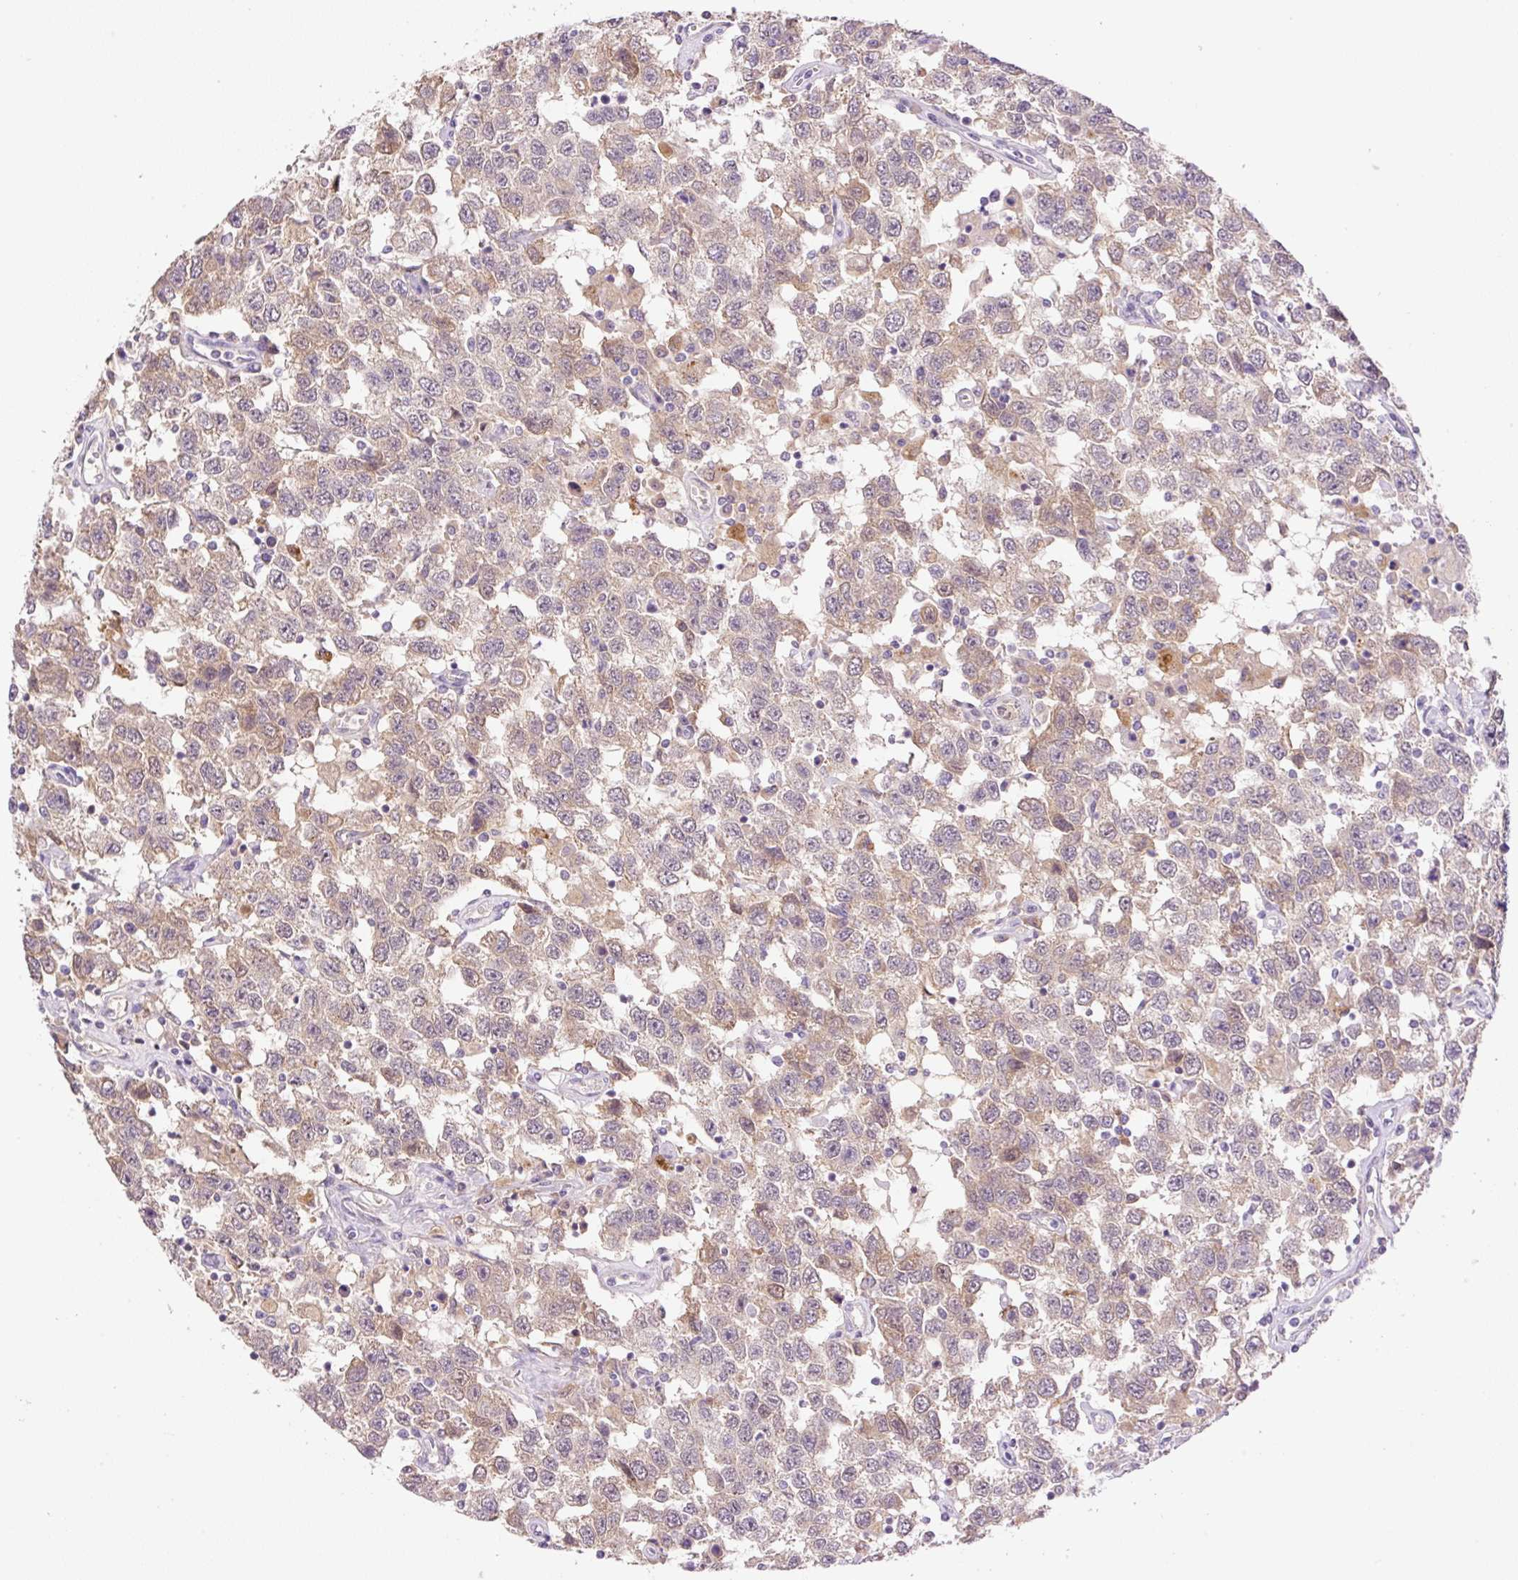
{"staining": {"intensity": "weak", "quantity": "<25%", "location": "cytoplasmic/membranous"}, "tissue": "testis cancer", "cell_type": "Tumor cells", "image_type": "cancer", "snomed": [{"axis": "morphology", "description": "Seminoma, NOS"}, {"axis": "topography", "description": "Testis"}], "caption": "The photomicrograph exhibits no significant positivity in tumor cells of seminoma (testis).", "gene": "HABP4", "patient": {"sex": "male", "age": 41}}